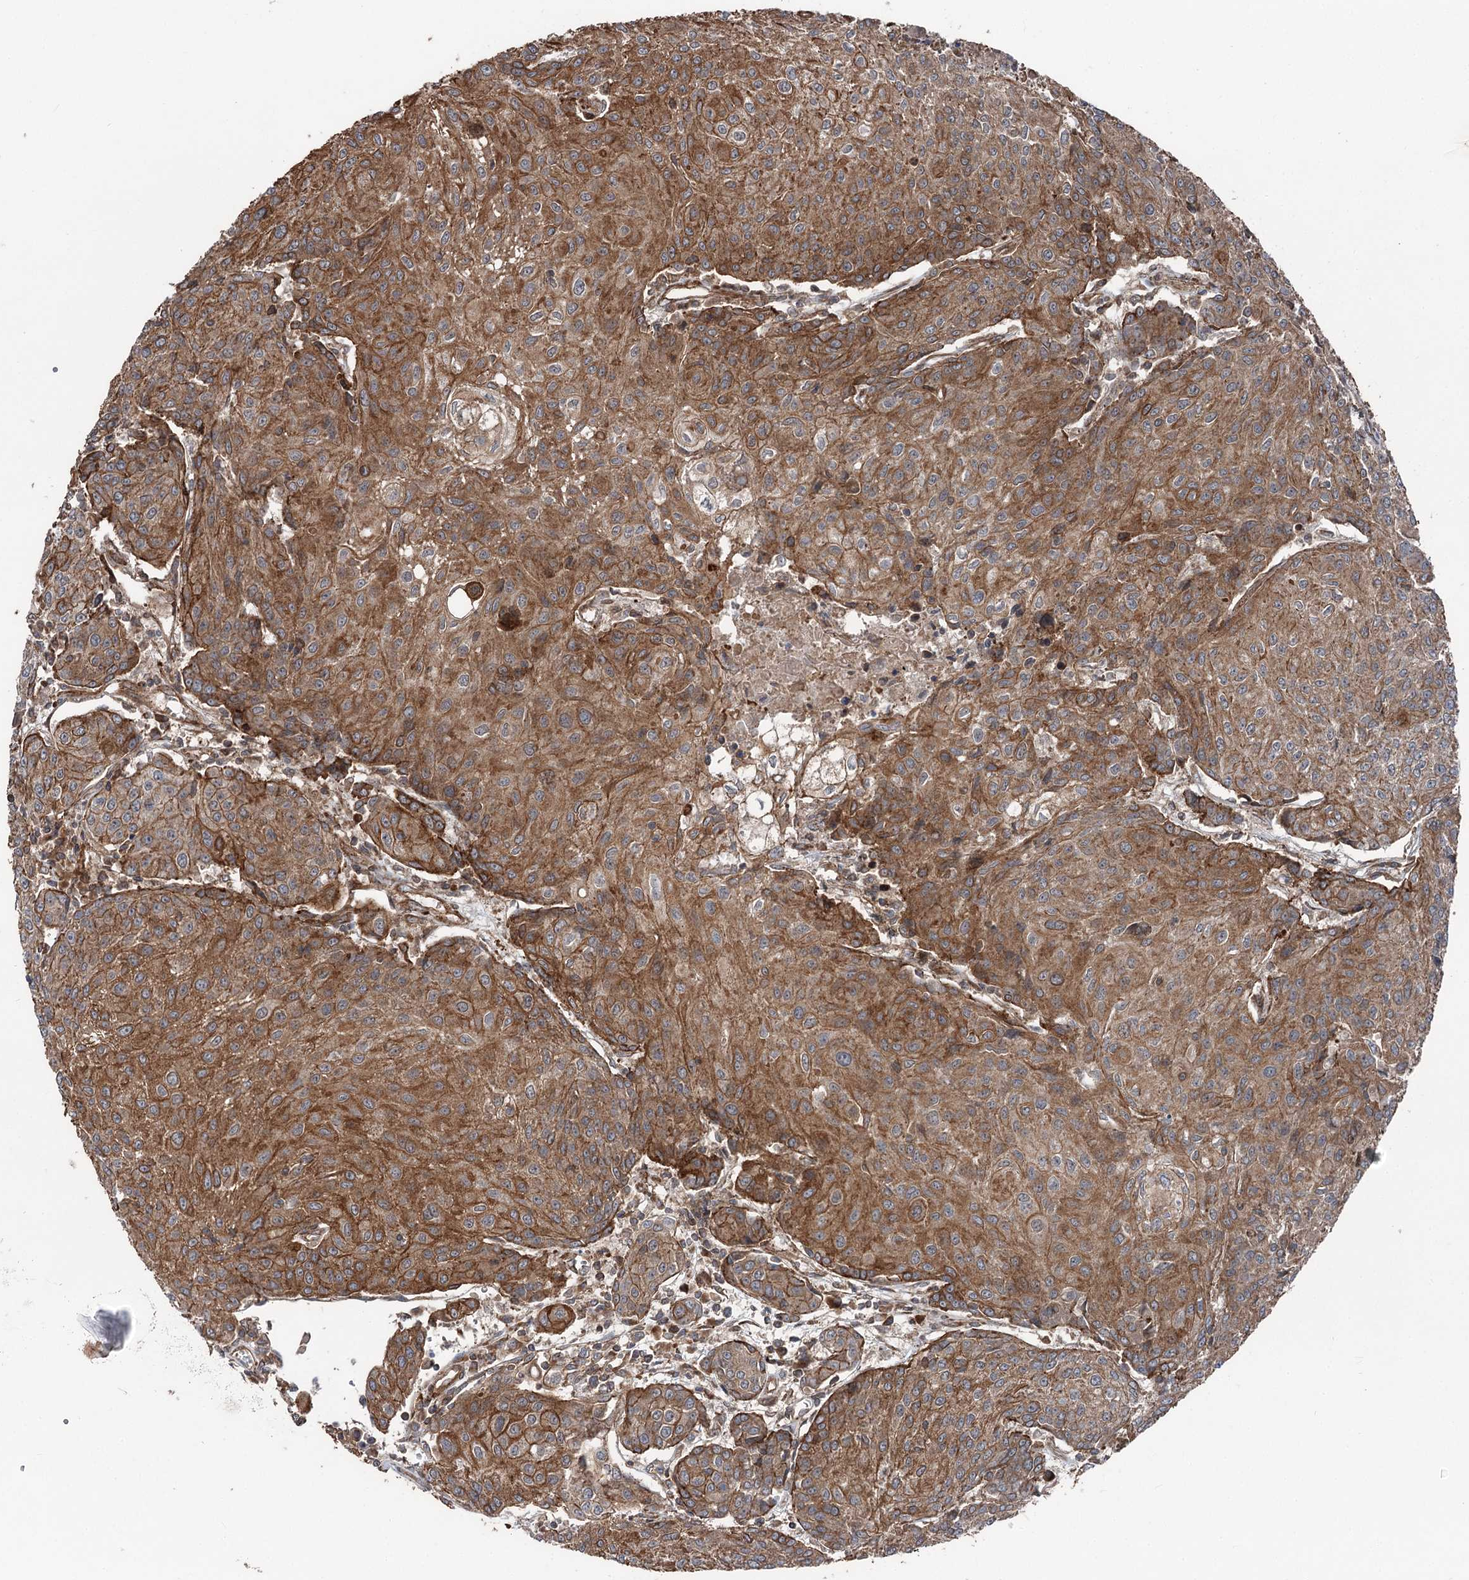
{"staining": {"intensity": "moderate", "quantity": ">75%", "location": "cytoplasmic/membranous"}, "tissue": "urothelial cancer", "cell_type": "Tumor cells", "image_type": "cancer", "snomed": [{"axis": "morphology", "description": "Urothelial carcinoma, High grade"}, {"axis": "topography", "description": "Urinary bladder"}], "caption": "Immunohistochemistry (IHC) micrograph of urothelial cancer stained for a protein (brown), which shows medium levels of moderate cytoplasmic/membranous staining in about >75% of tumor cells.", "gene": "ITFG2", "patient": {"sex": "female", "age": 85}}